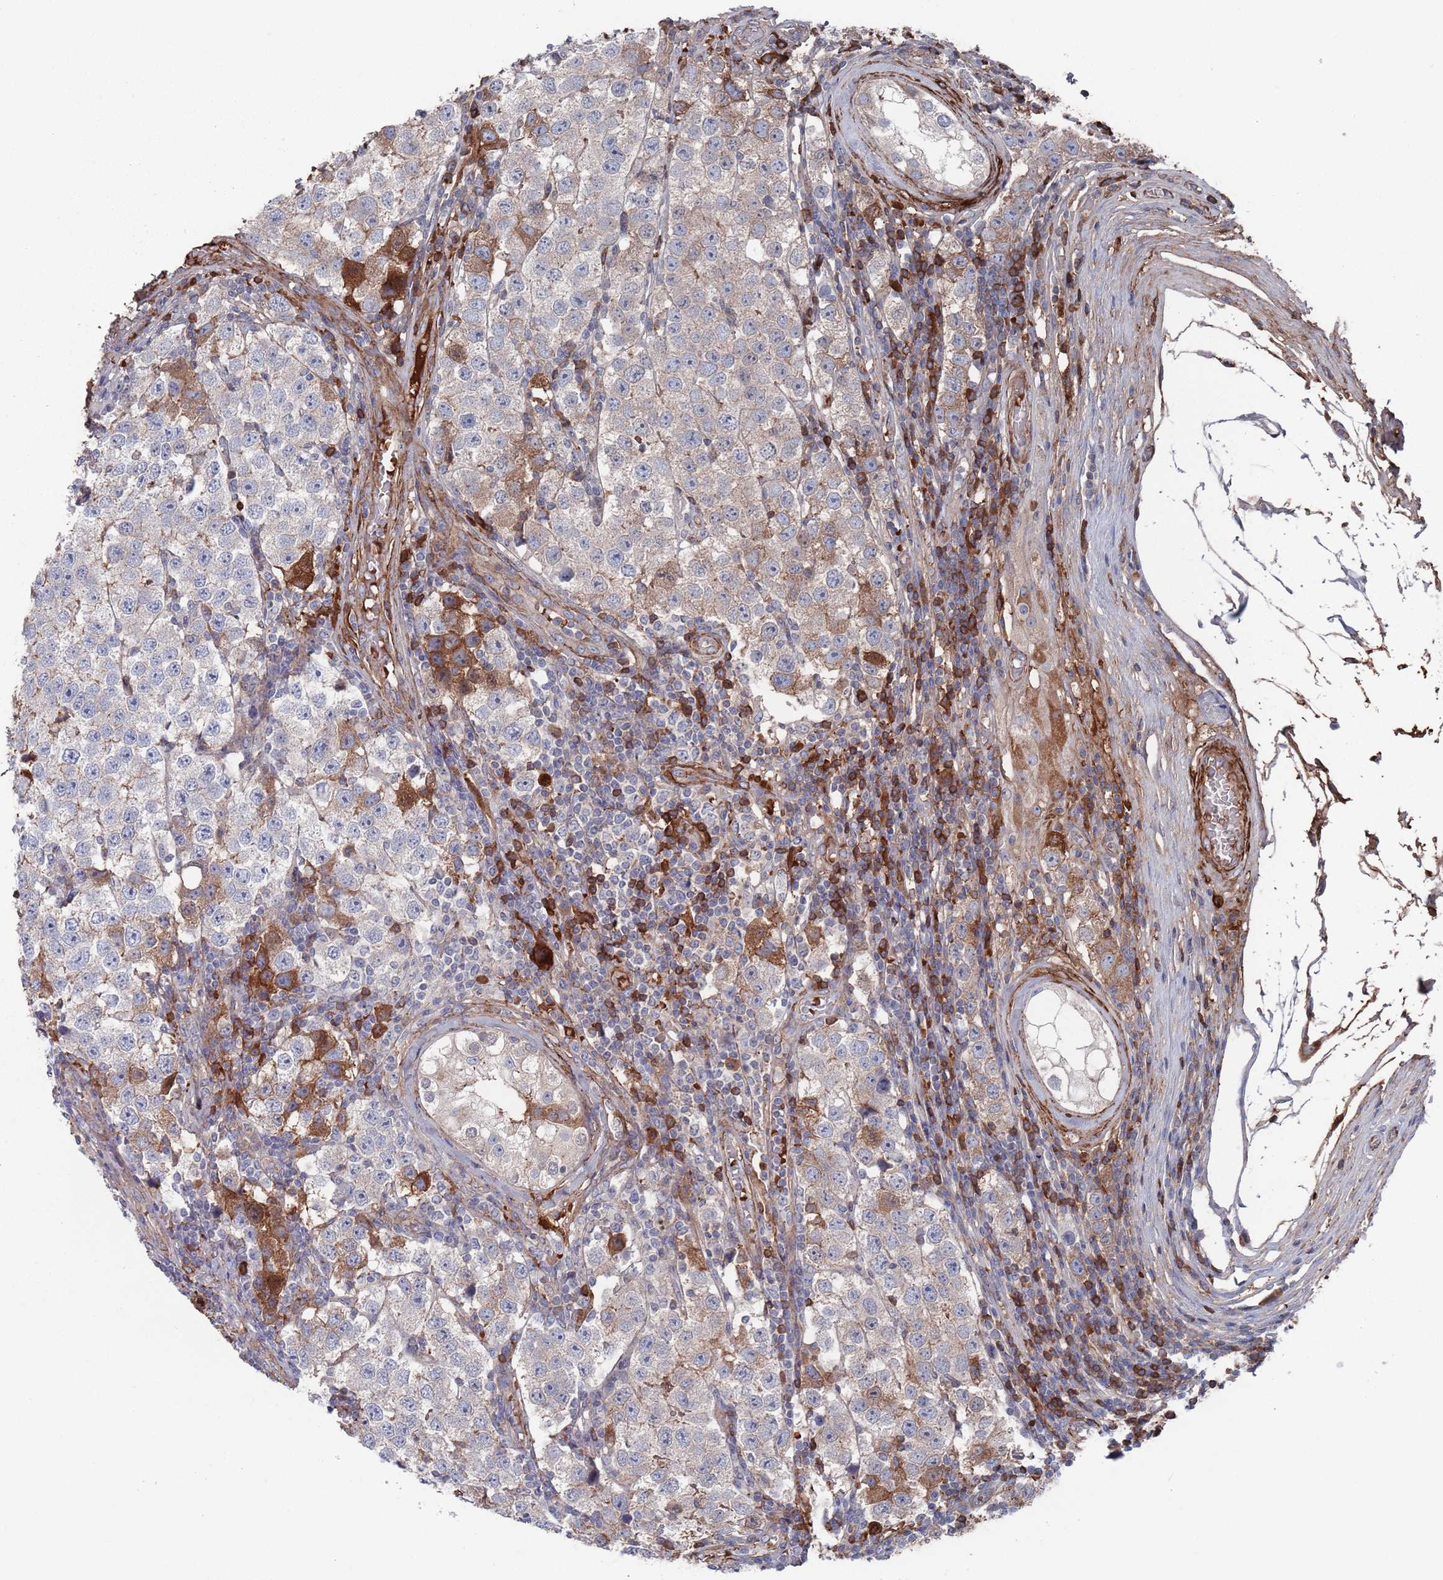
{"staining": {"intensity": "strong", "quantity": "<25%", "location": "cytoplasmic/membranous"}, "tissue": "testis cancer", "cell_type": "Tumor cells", "image_type": "cancer", "snomed": [{"axis": "morphology", "description": "Seminoma, NOS"}, {"axis": "topography", "description": "Testis"}], "caption": "Seminoma (testis) tissue displays strong cytoplasmic/membranous staining in about <25% of tumor cells, visualized by immunohistochemistry. Immunohistochemistry stains the protein in brown and the nuclei are stained blue.", "gene": "PLEKHA4", "patient": {"sex": "male", "age": 34}}